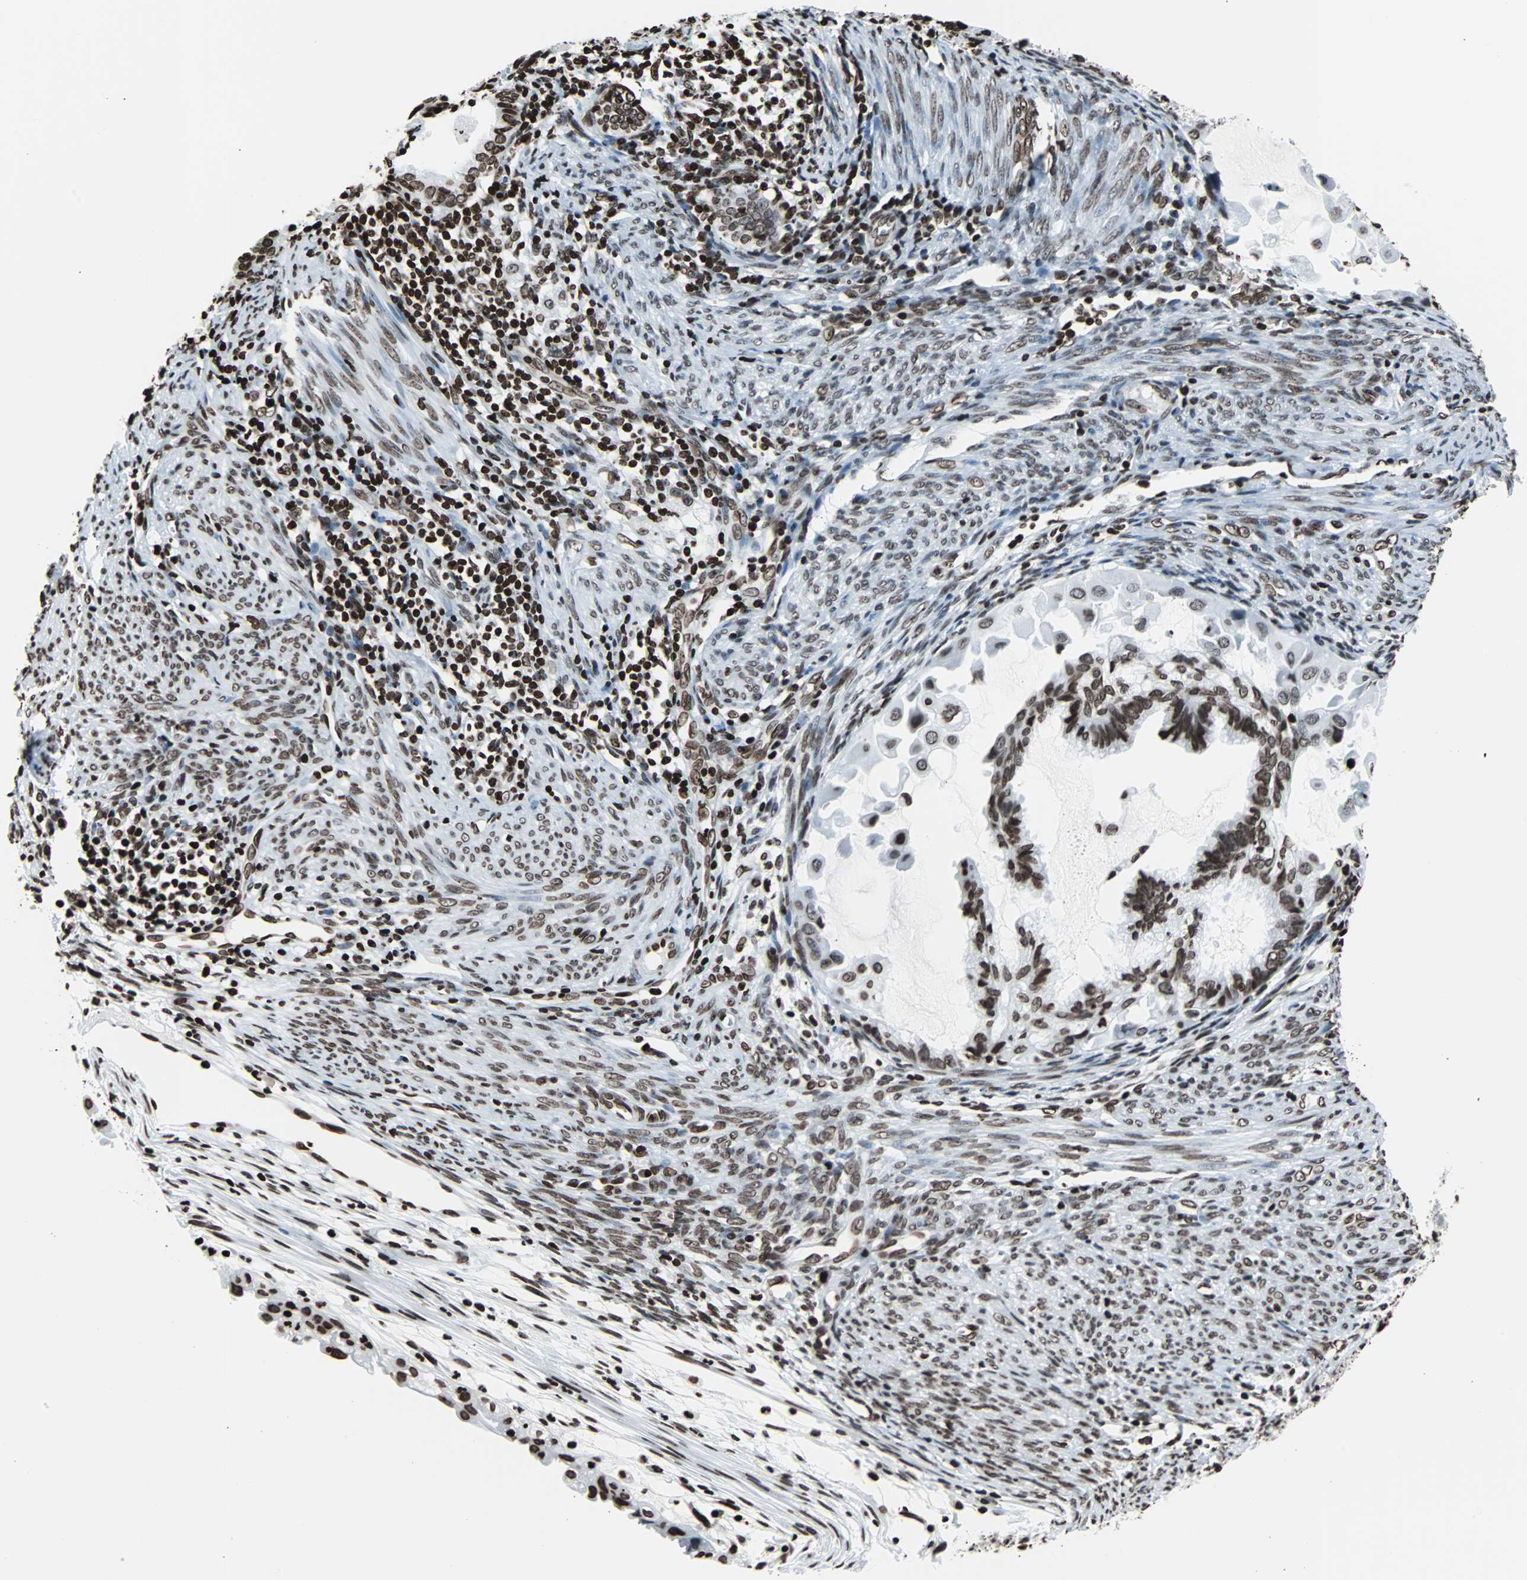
{"staining": {"intensity": "strong", "quantity": ">75%", "location": "nuclear"}, "tissue": "cervical cancer", "cell_type": "Tumor cells", "image_type": "cancer", "snomed": [{"axis": "morphology", "description": "Normal tissue, NOS"}, {"axis": "morphology", "description": "Adenocarcinoma, NOS"}, {"axis": "topography", "description": "Cervix"}, {"axis": "topography", "description": "Endometrium"}], "caption": "Immunohistochemistry (IHC) histopathology image of cervical cancer (adenocarcinoma) stained for a protein (brown), which reveals high levels of strong nuclear expression in about >75% of tumor cells.", "gene": "H2BC18", "patient": {"sex": "female", "age": 86}}